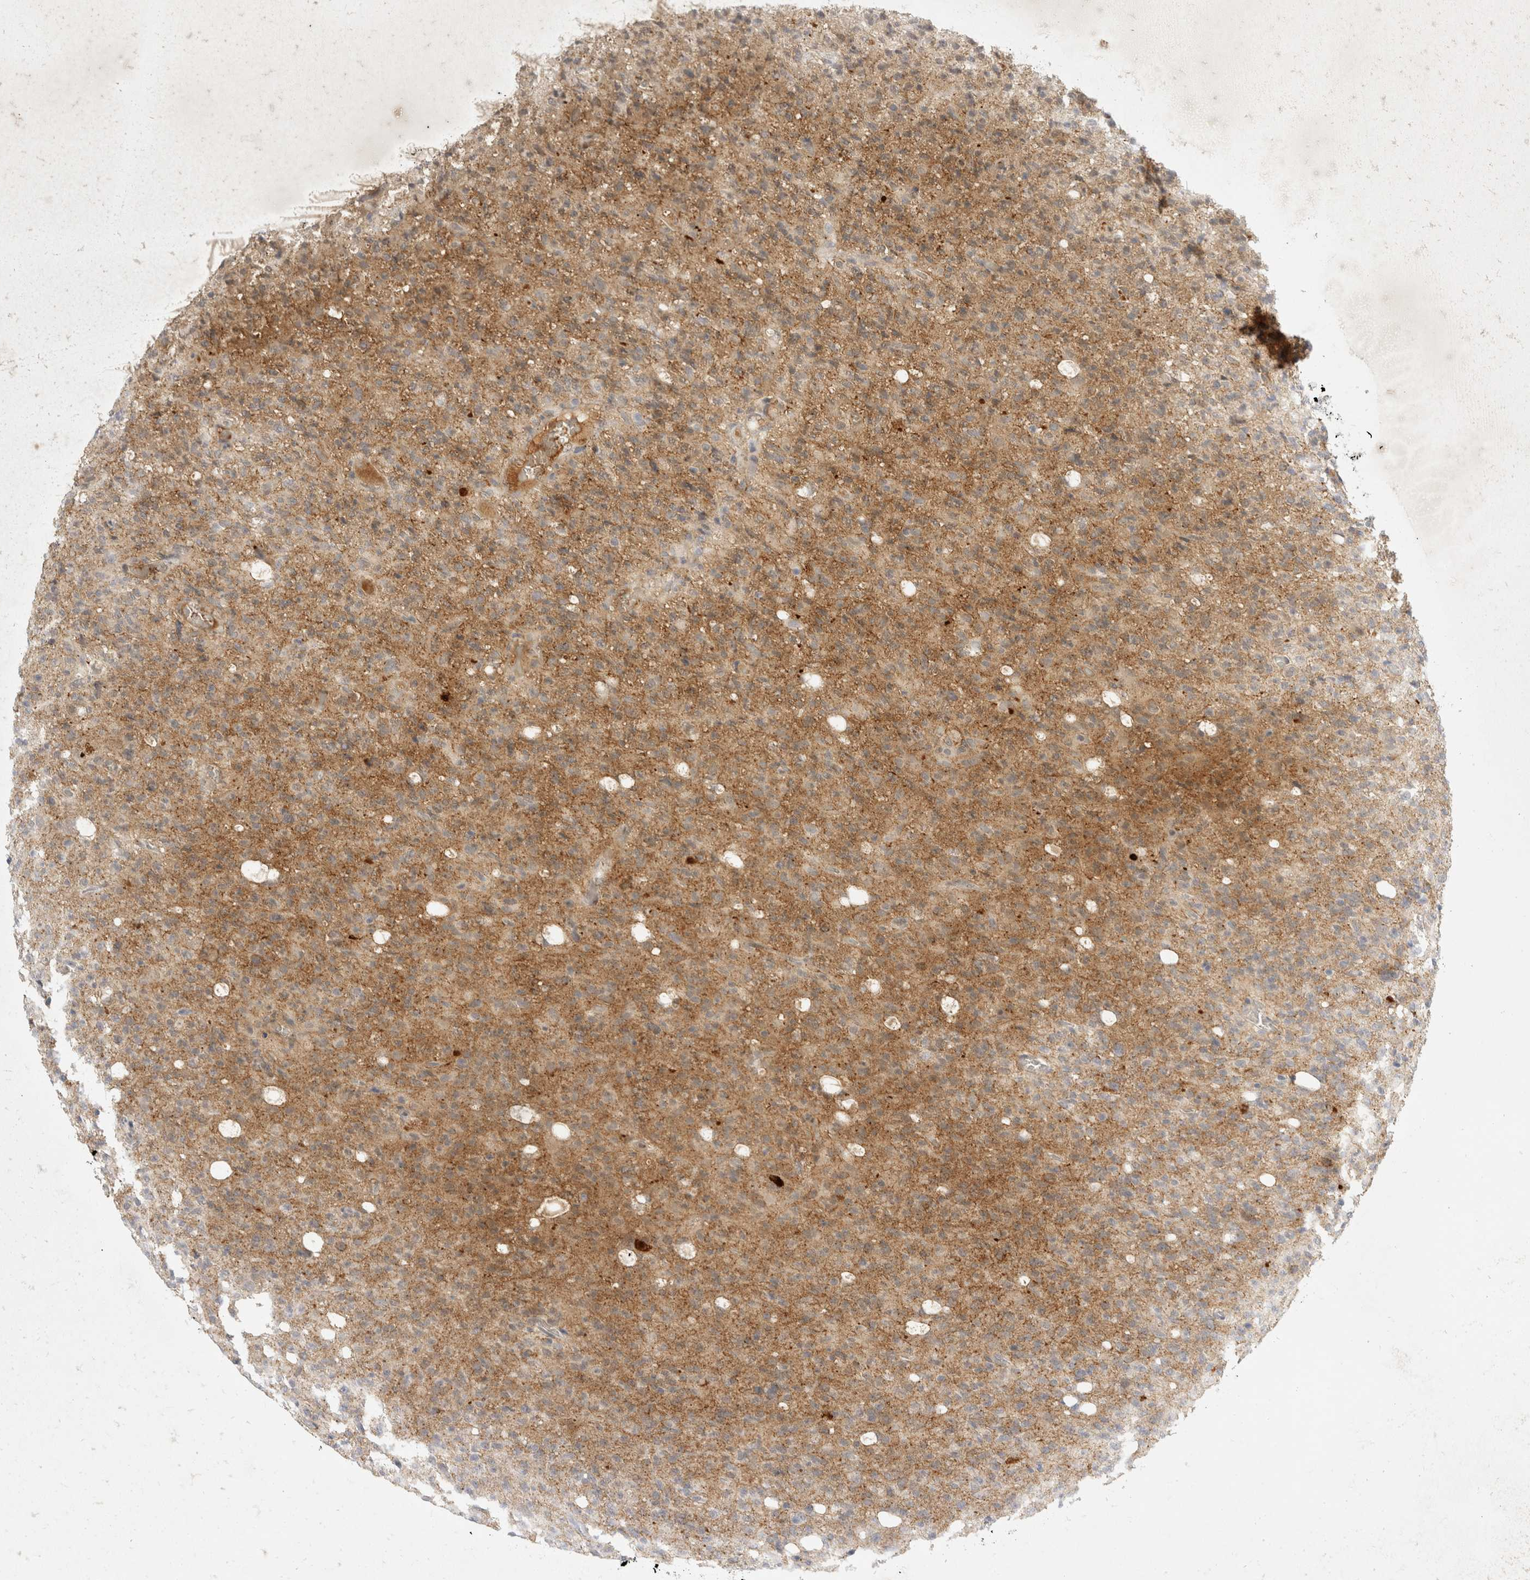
{"staining": {"intensity": "moderate", "quantity": "25%-75%", "location": "cytoplasmic/membranous"}, "tissue": "glioma", "cell_type": "Tumor cells", "image_type": "cancer", "snomed": [{"axis": "morphology", "description": "Glioma, malignant, High grade"}, {"axis": "topography", "description": "Brain"}], "caption": "Glioma stained with a protein marker shows moderate staining in tumor cells.", "gene": "TOM1L2", "patient": {"sex": "female", "age": 57}}